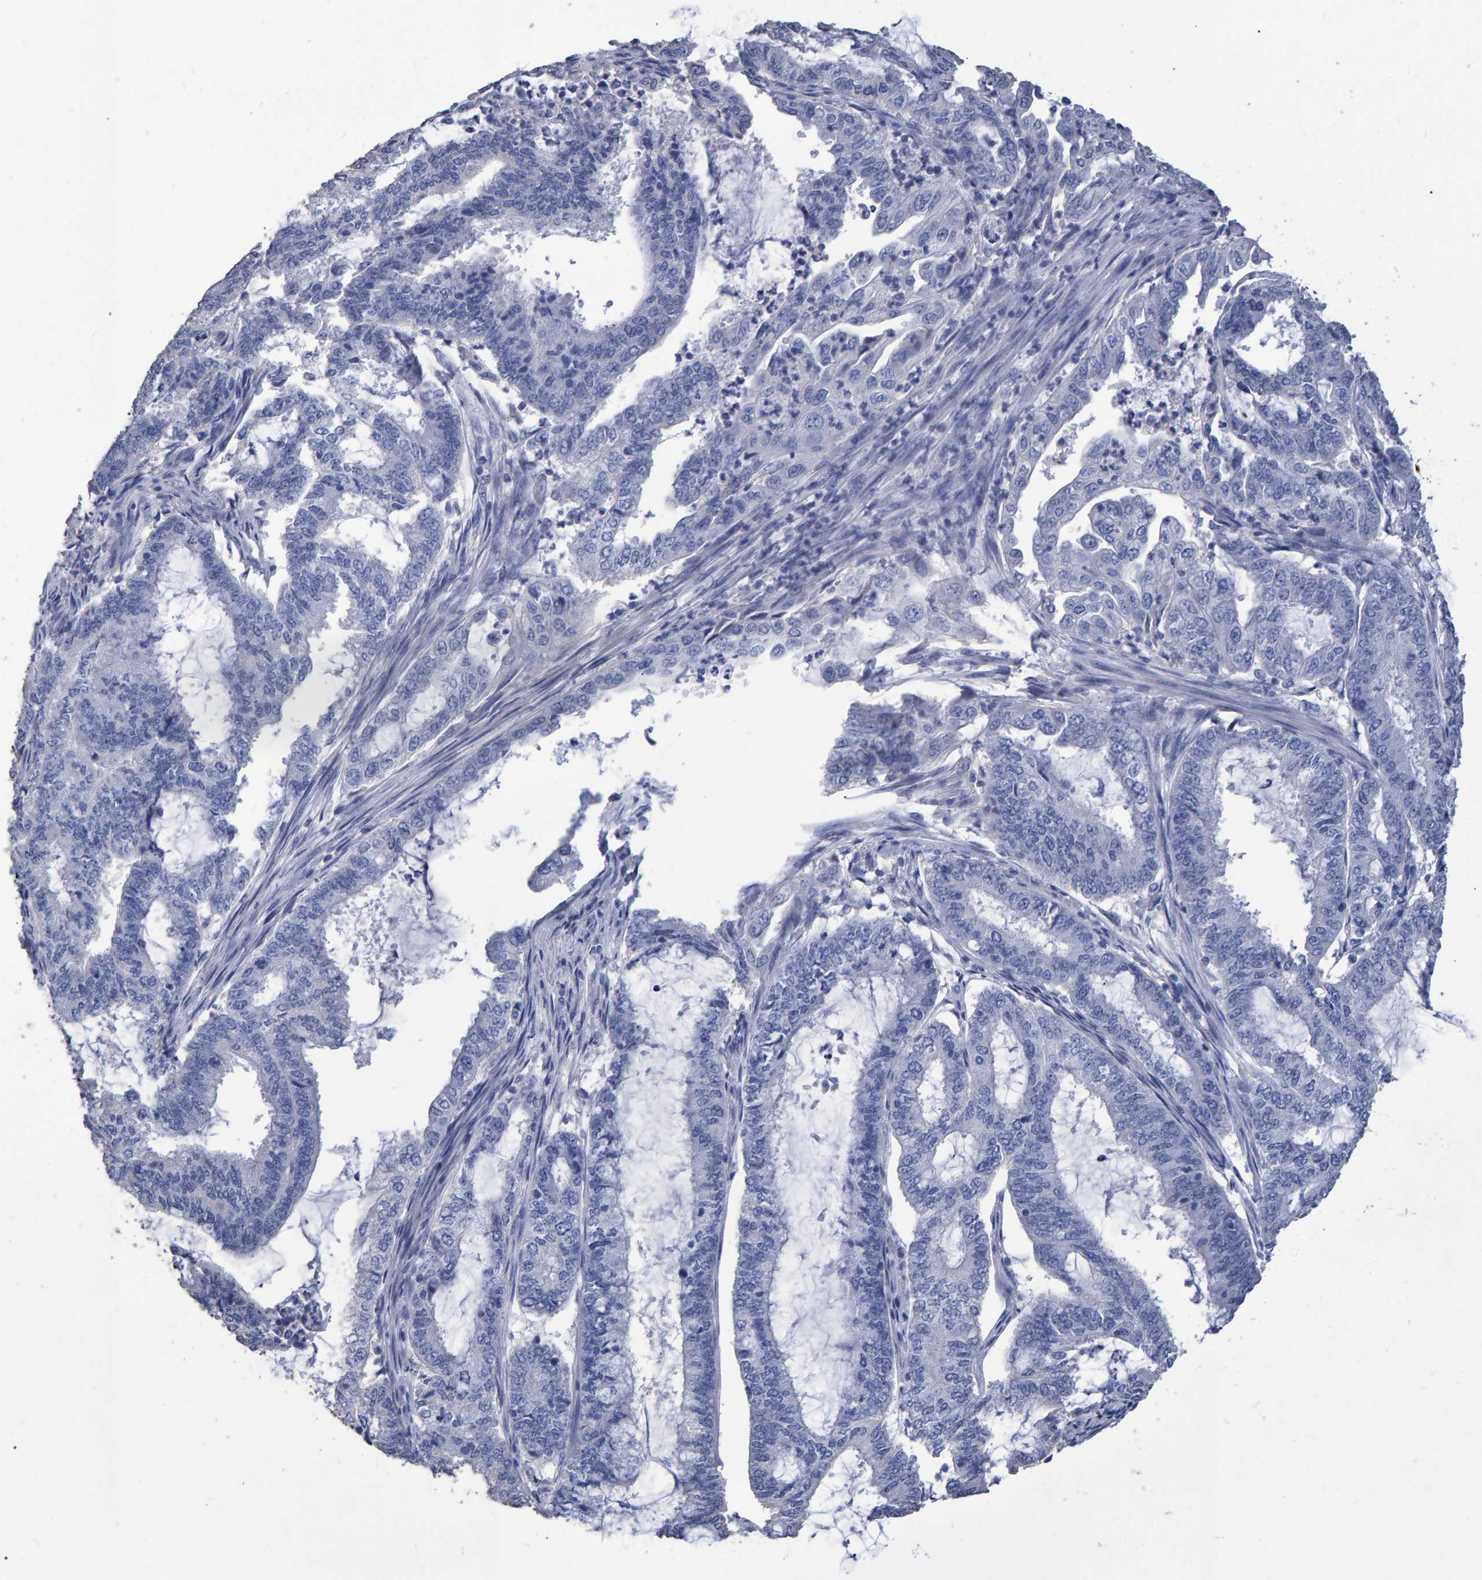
{"staining": {"intensity": "negative", "quantity": "none", "location": "none"}, "tissue": "endometrial cancer", "cell_type": "Tumor cells", "image_type": "cancer", "snomed": [{"axis": "morphology", "description": "Adenocarcinoma, NOS"}, {"axis": "topography", "description": "Endometrium"}], "caption": "Immunohistochemistry (IHC) of human adenocarcinoma (endometrial) reveals no staining in tumor cells.", "gene": "HEMGN", "patient": {"sex": "female", "age": 51}}